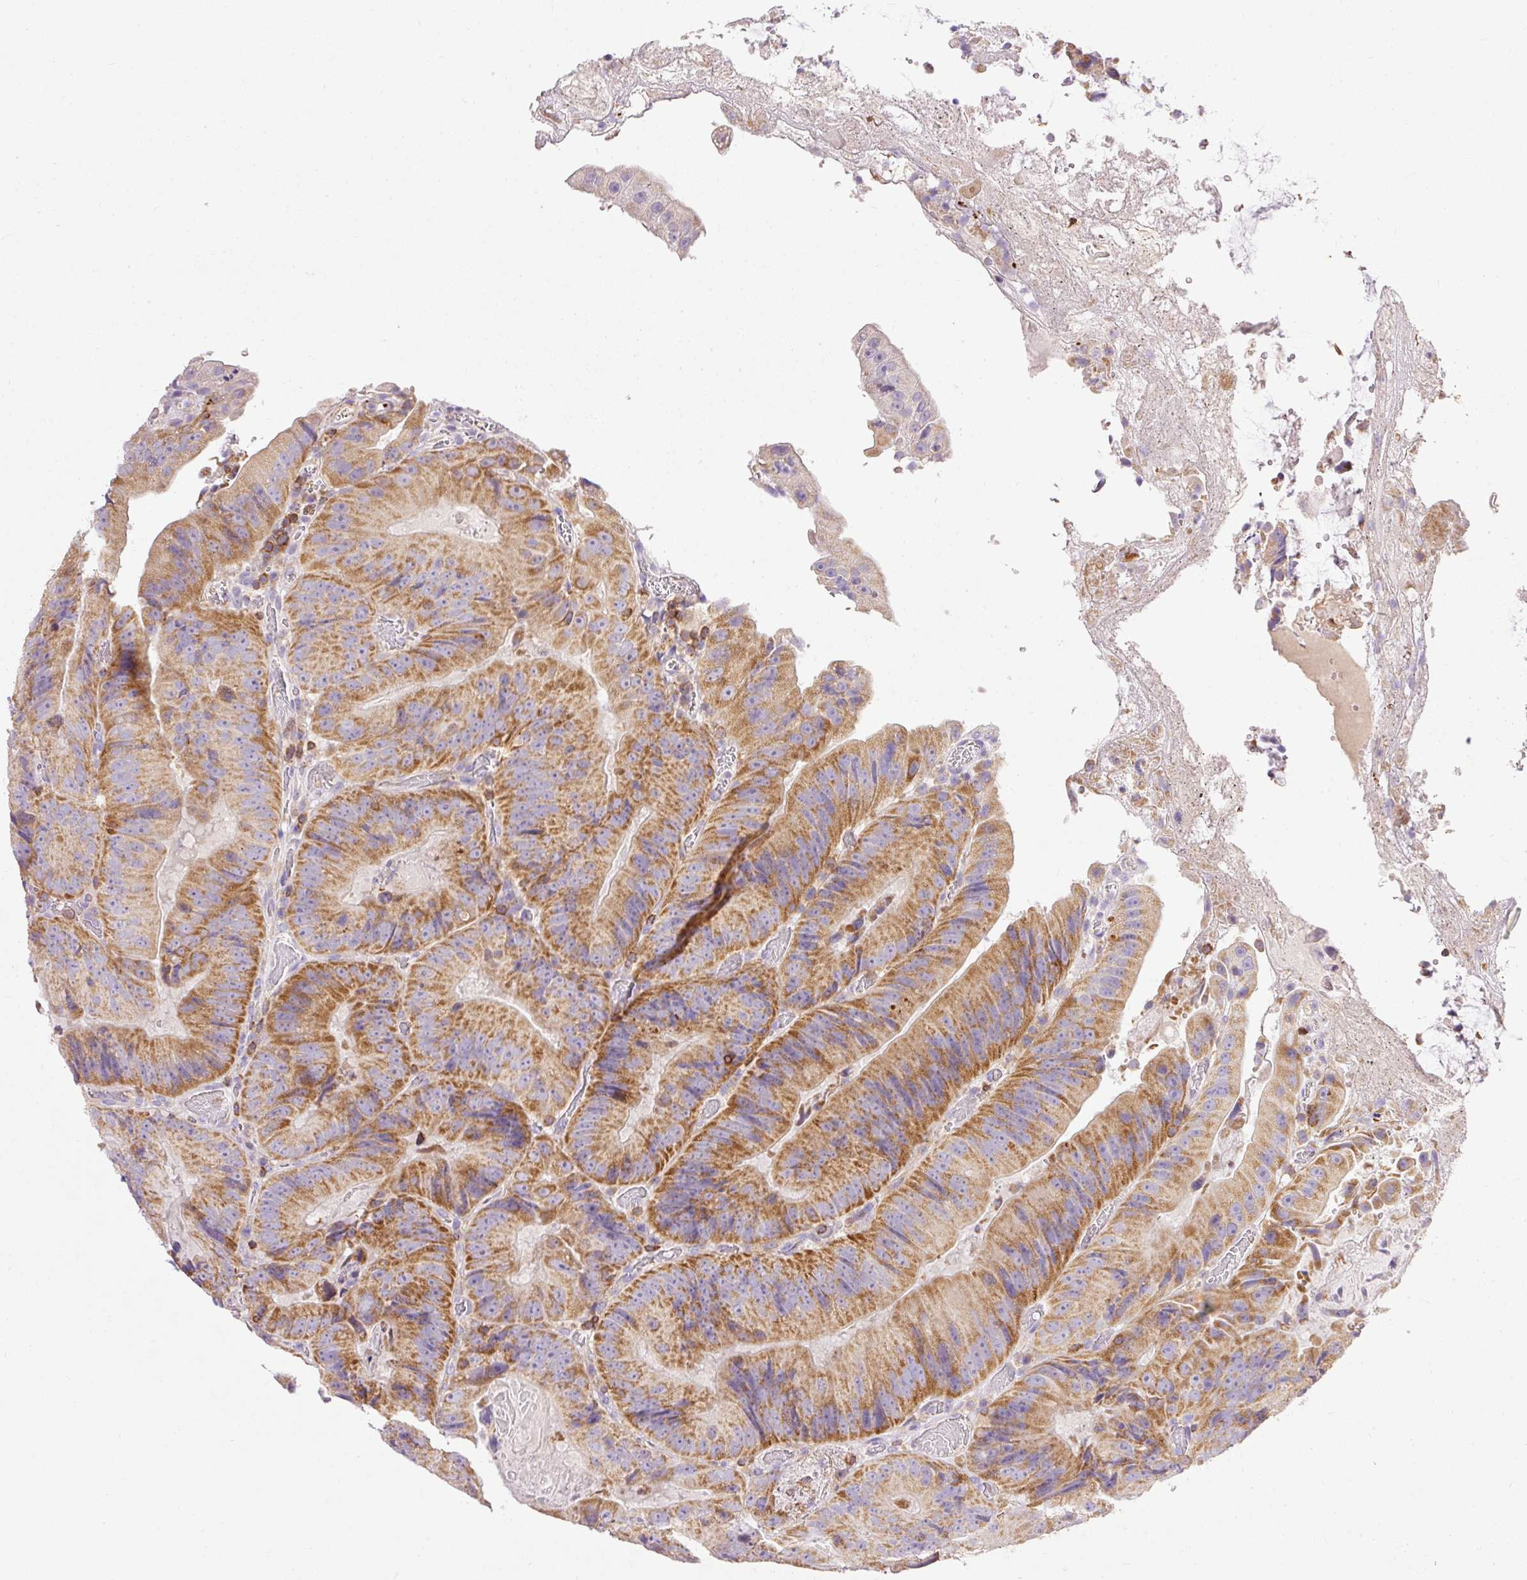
{"staining": {"intensity": "moderate", "quantity": ">75%", "location": "cytoplasmic/membranous"}, "tissue": "colorectal cancer", "cell_type": "Tumor cells", "image_type": "cancer", "snomed": [{"axis": "morphology", "description": "Adenocarcinoma, NOS"}, {"axis": "topography", "description": "Colon"}], "caption": "Protein analysis of colorectal cancer (adenocarcinoma) tissue reveals moderate cytoplasmic/membranous positivity in approximately >75% of tumor cells.", "gene": "IMMT", "patient": {"sex": "female", "age": 86}}